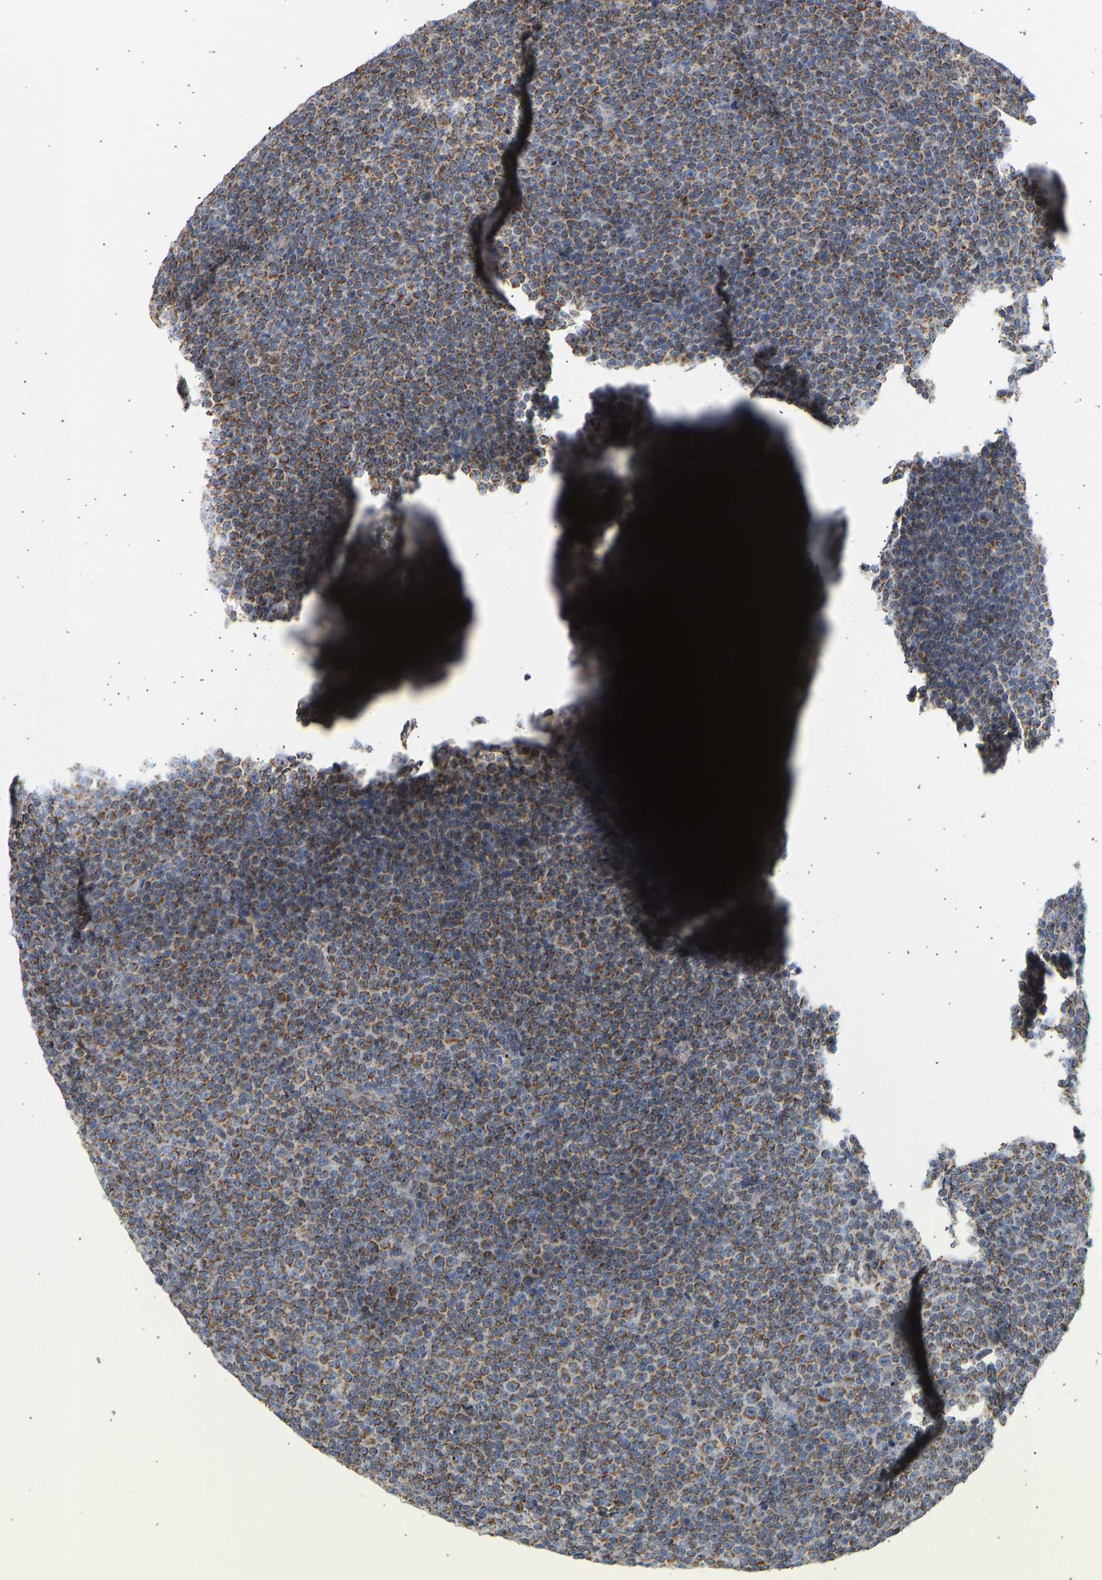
{"staining": {"intensity": "moderate", "quantity": ">75%", "location": "cytoplasmic/membranous"}, "tissue": "lymphoma", "cell_type": "Tumor cells", "image_type": "cancer", "snomed": [{"axis": "morphology", "description": "Malignant lymphoma, non-Hodgkin's type, Low grade"}, {"axis": "topography", "description": "Lymph node"}], "caption": "The histopathology image displays staining of low-grade malignant lymphoma, non-Hodgkin's type, revealing moderate cytoplasmic/membranous protein staining (brown color) within tumor cells.", "gene": "GRPEL2", "patient": {"sex": "female", "age": 67}}